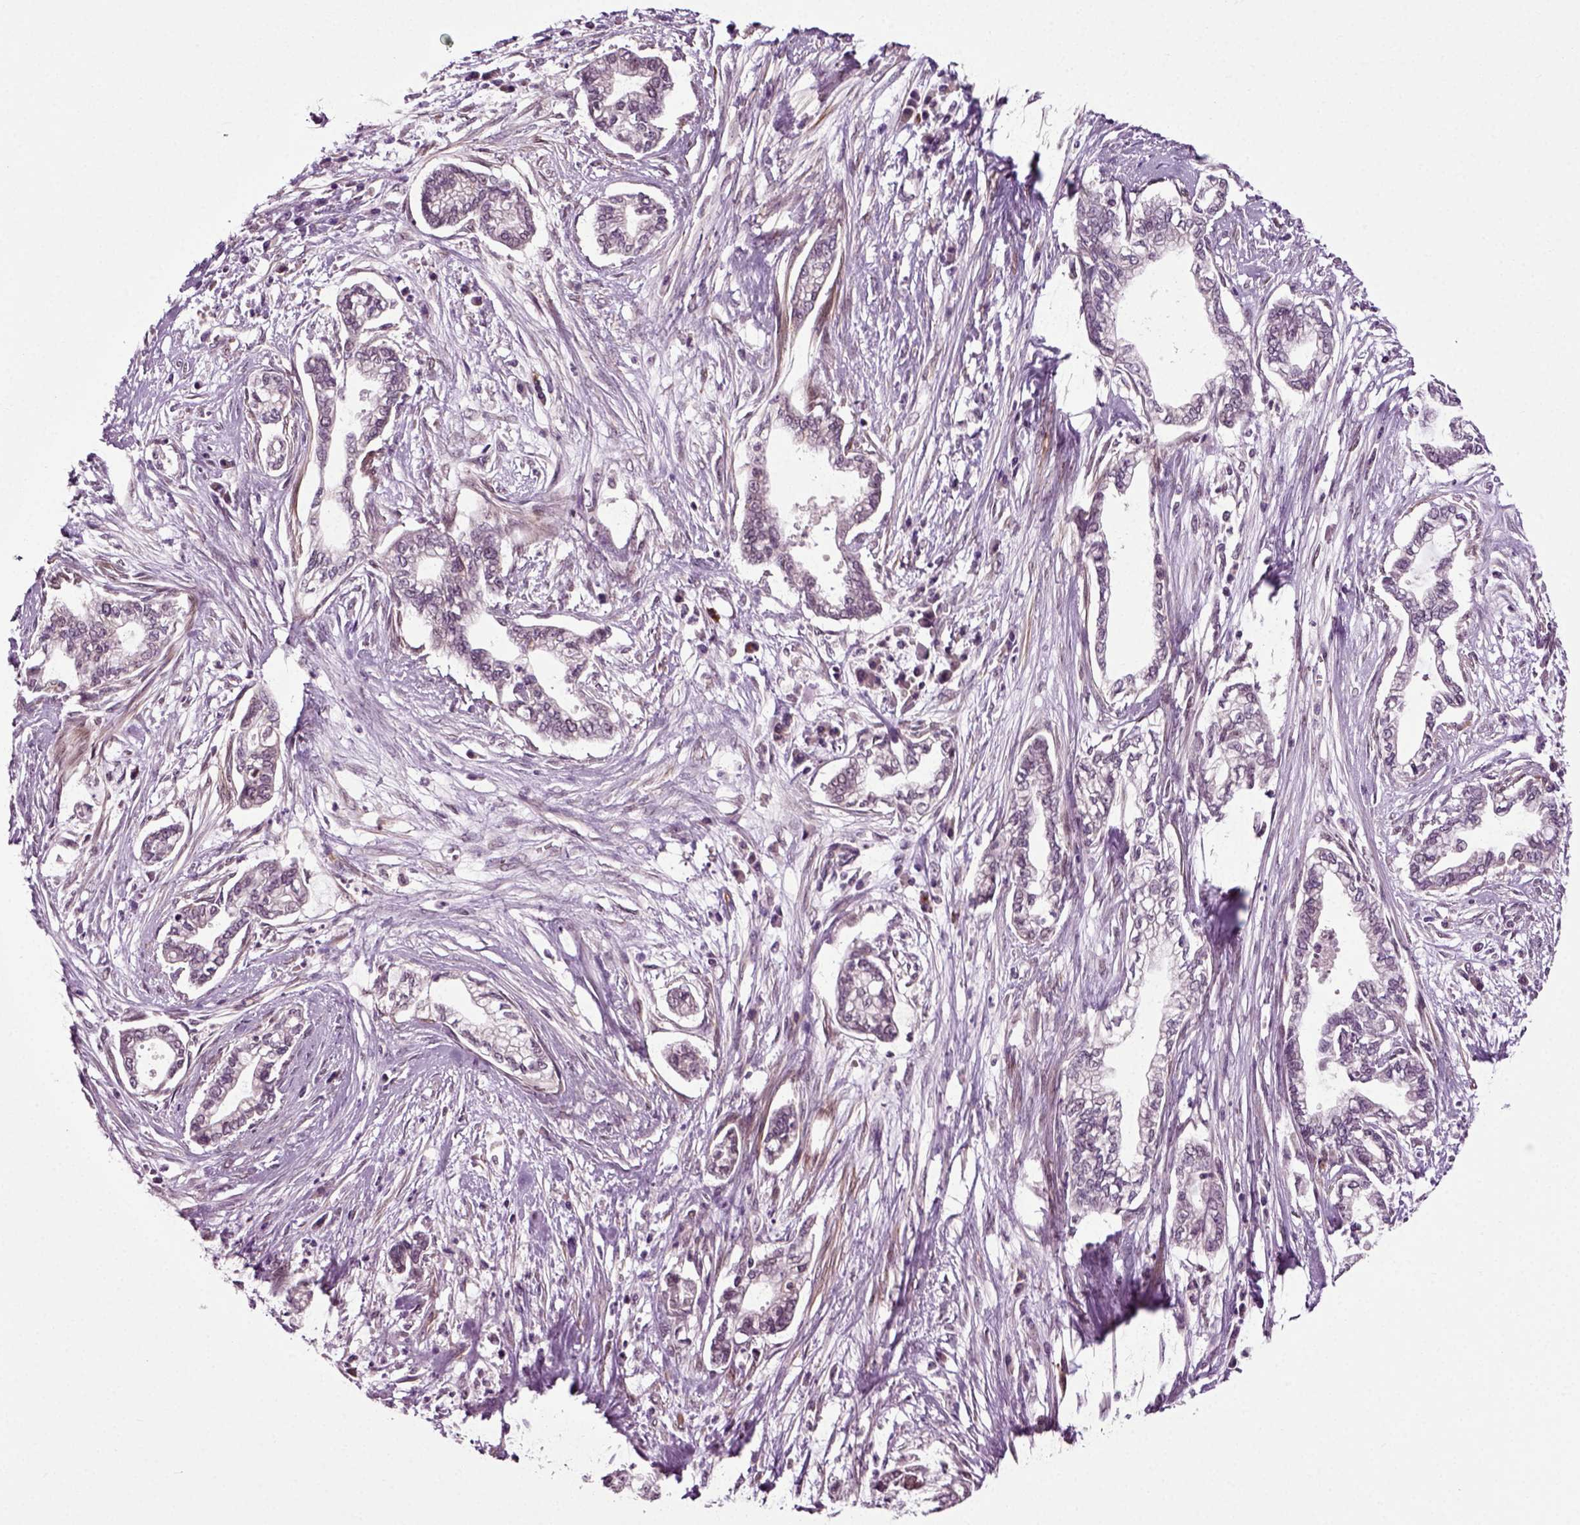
{"staining": {"intensity": "negative", "quantity": "none", "location": "none"}, "tissue": "cervical cancer", "cell_type": "Tumor cells", "image_type": "cancer", "snomed": [{"axis": "morphology", "description": "Adenocarcinoma, NOS"}, {"axis": "topography", "description": "Cervix"}], "caption": "Immunohistochemistry image of human cervical cancer (adenocarcinoma) stained for a protein (brown), which displays no staining in tumor cells. (Immunohistochemistry, brightfield microscopy, high magnification).", "gene": "KNSTRN", "patient": {"sex": "female", "age": 62}}